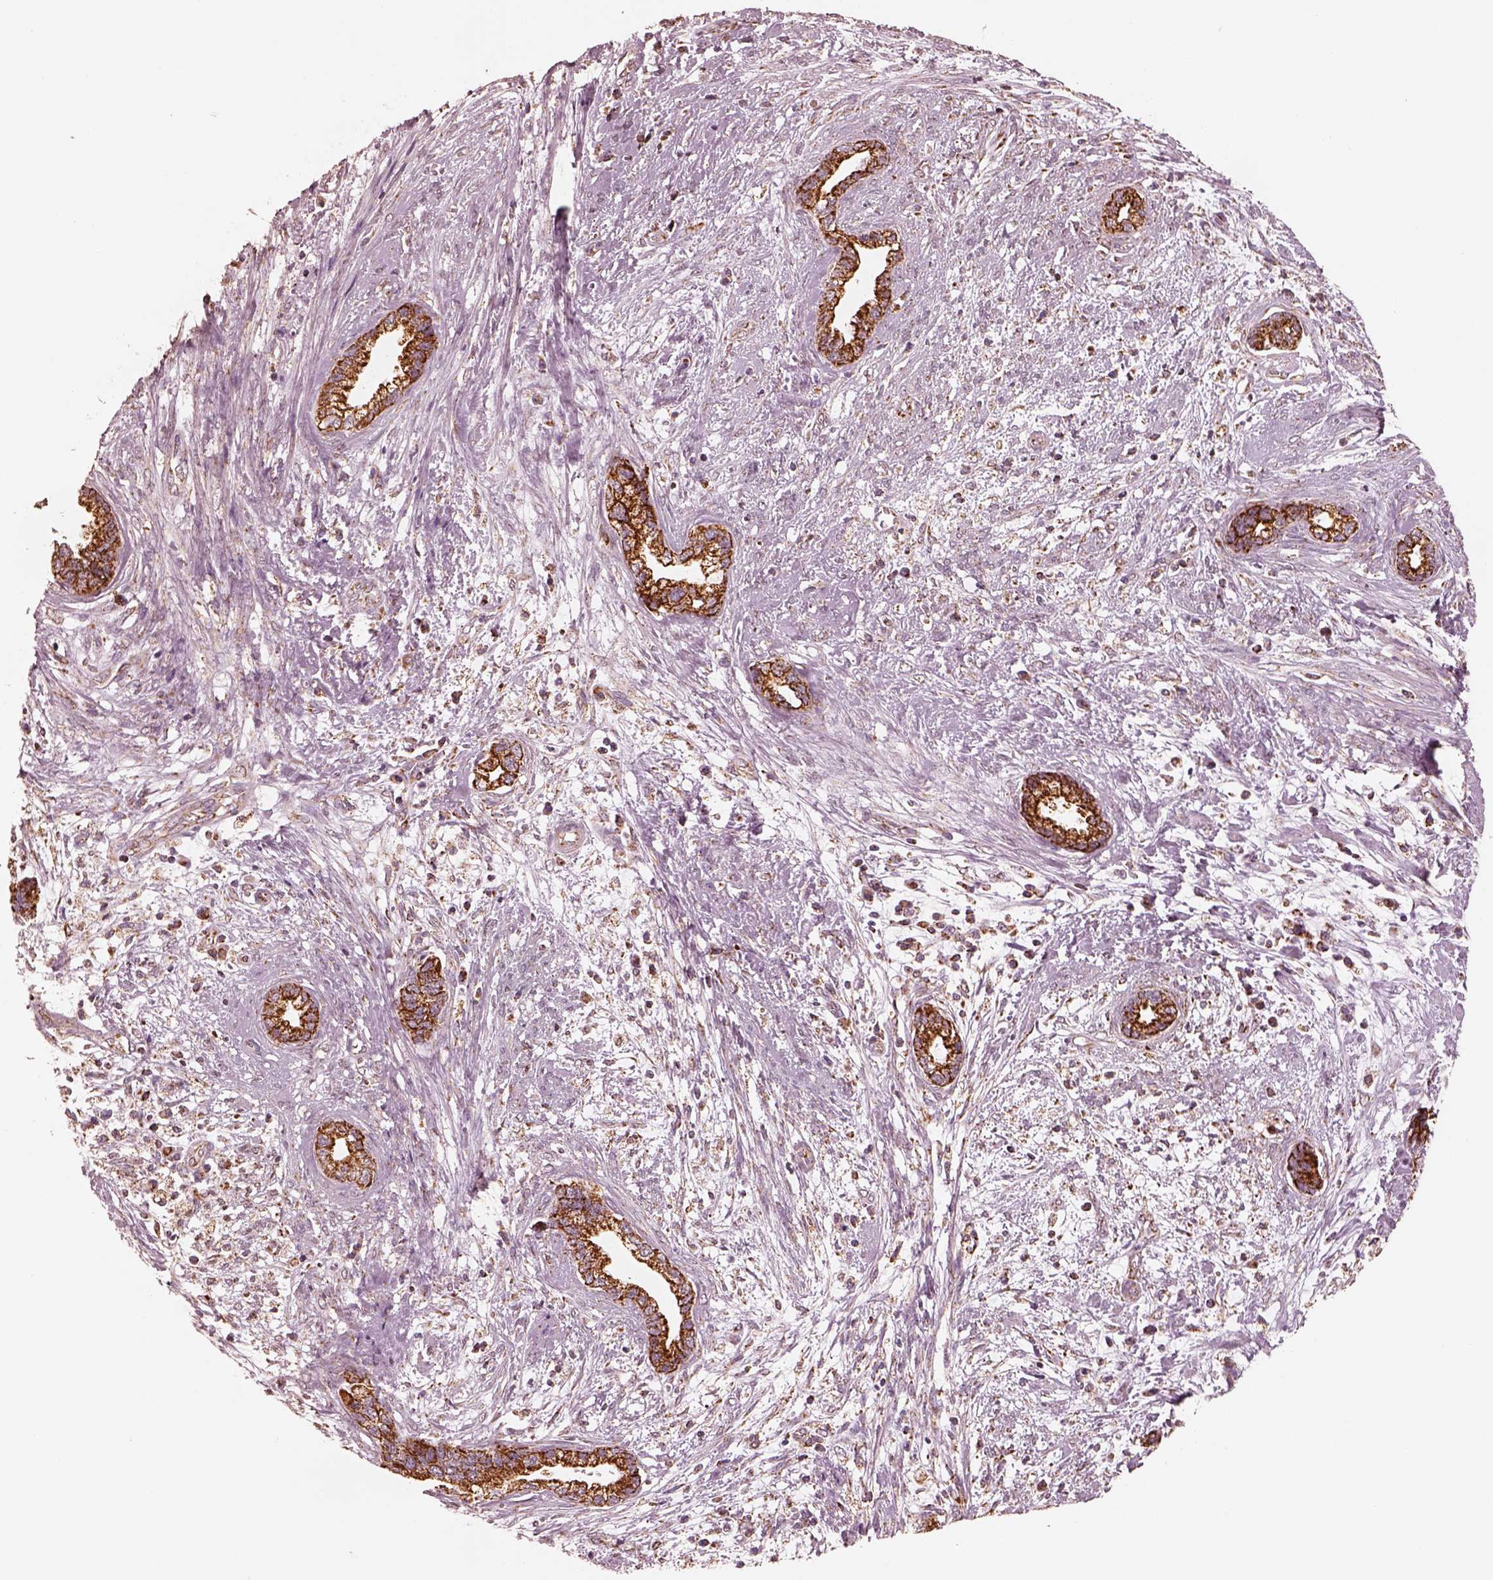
{"staining": {"intensity": "strong", "quantity": ">75%", "location": "cytoplasmic/membranous"}, "tissue": "cervical cancer", "cell_type": "Tumor cells", "image_type": "cancer", "snomed": [{"axis": "morphology", "description": "Adenocarcinoma, NOS"}, {"axis": "topography", "description": "Cervix"}], "caption": "Protein staining demonstrates strong cytoplasmic/membranous positivity in approximately >75% of tumor cells in adenocarcinoma (cervical).", "gene": "ENTPD6", "patient": {"sex": "female", "age": 62}}